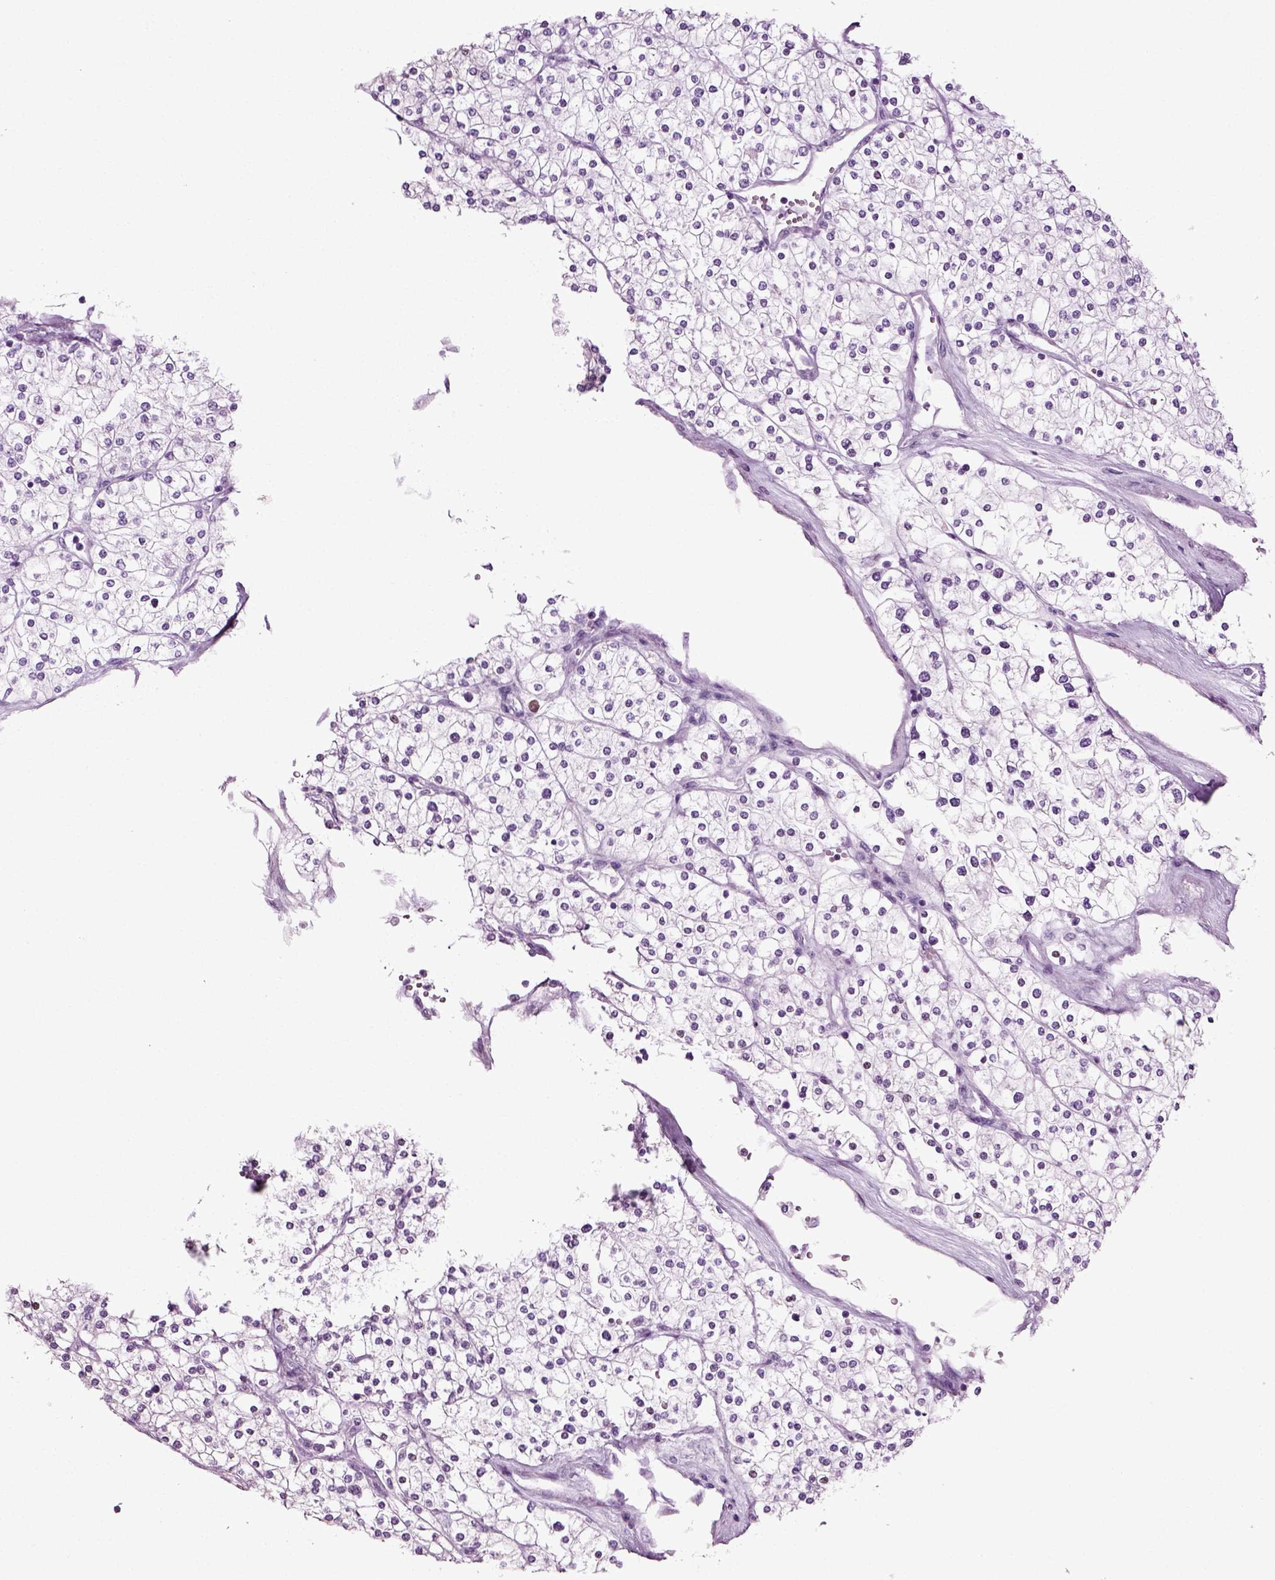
{"staining": {"intensity": "negative", "quantity": "none", "location": "none"}, "tissue": "renal cancer", "cell_type": "Tumor cells", "image_type": "cancer", "snomed": [{"axis": "morphology", "description": "Adenocarcinoma, NOS"}, {"axis": "topography", "description": "Kidney"}], "caption": "Human renal adenocarcinoma stained for a protein using immunohistochemistry (IHC) displays no positivity in tumor cells.", "gene": "SLC26A8", "patient": {"sex": "male", "age": 80}}